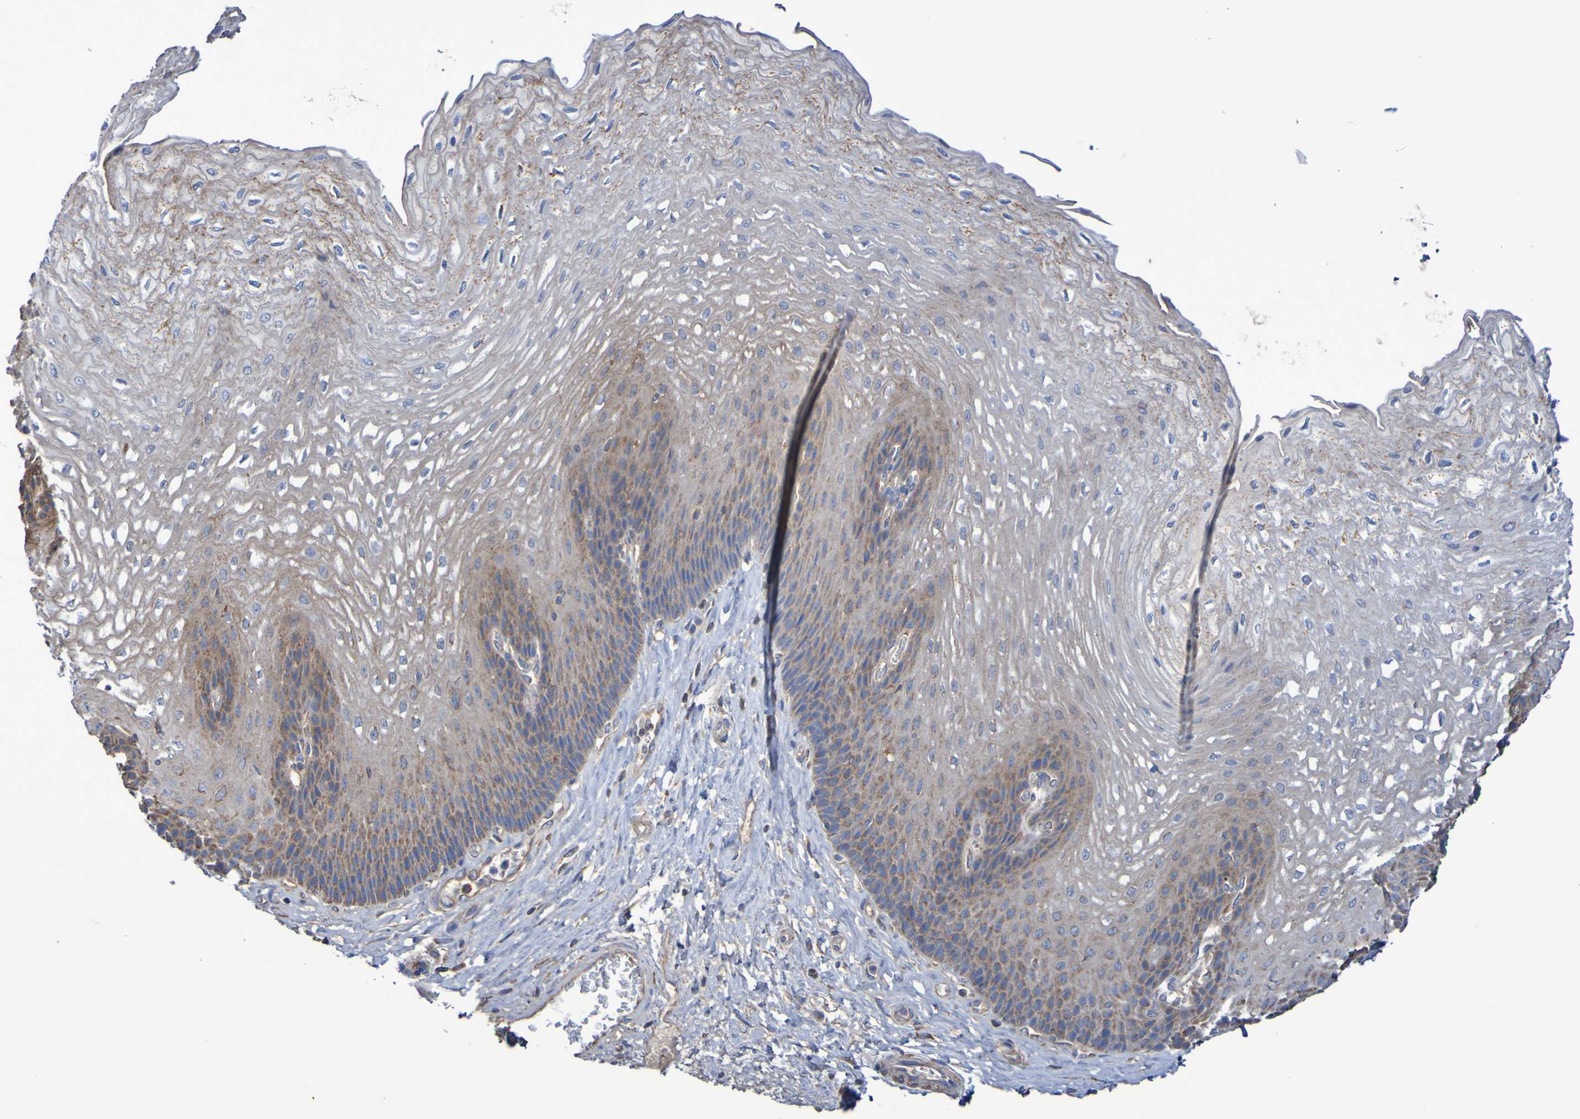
{"staining": {"intensity": "moderate", "quantity": "<25%", "location": "cytoplasmic/membranous"}, "tissue": "esophagus", "cell_type": "Squamous epithelial cells", "image_type": "normal", "snomed": [{"axis": "morphology", "description": "Normal tissue, NOS"}, {"axis": "topography", "description": "Esophagus"}], "caption": "Squamous epithelial cells display moderate cytoplasmic/membranous staining in approximately <25% of cells in normal esophagus.", "gene": "CNTN2", "patient": {"sex": "female", "age": 72}}